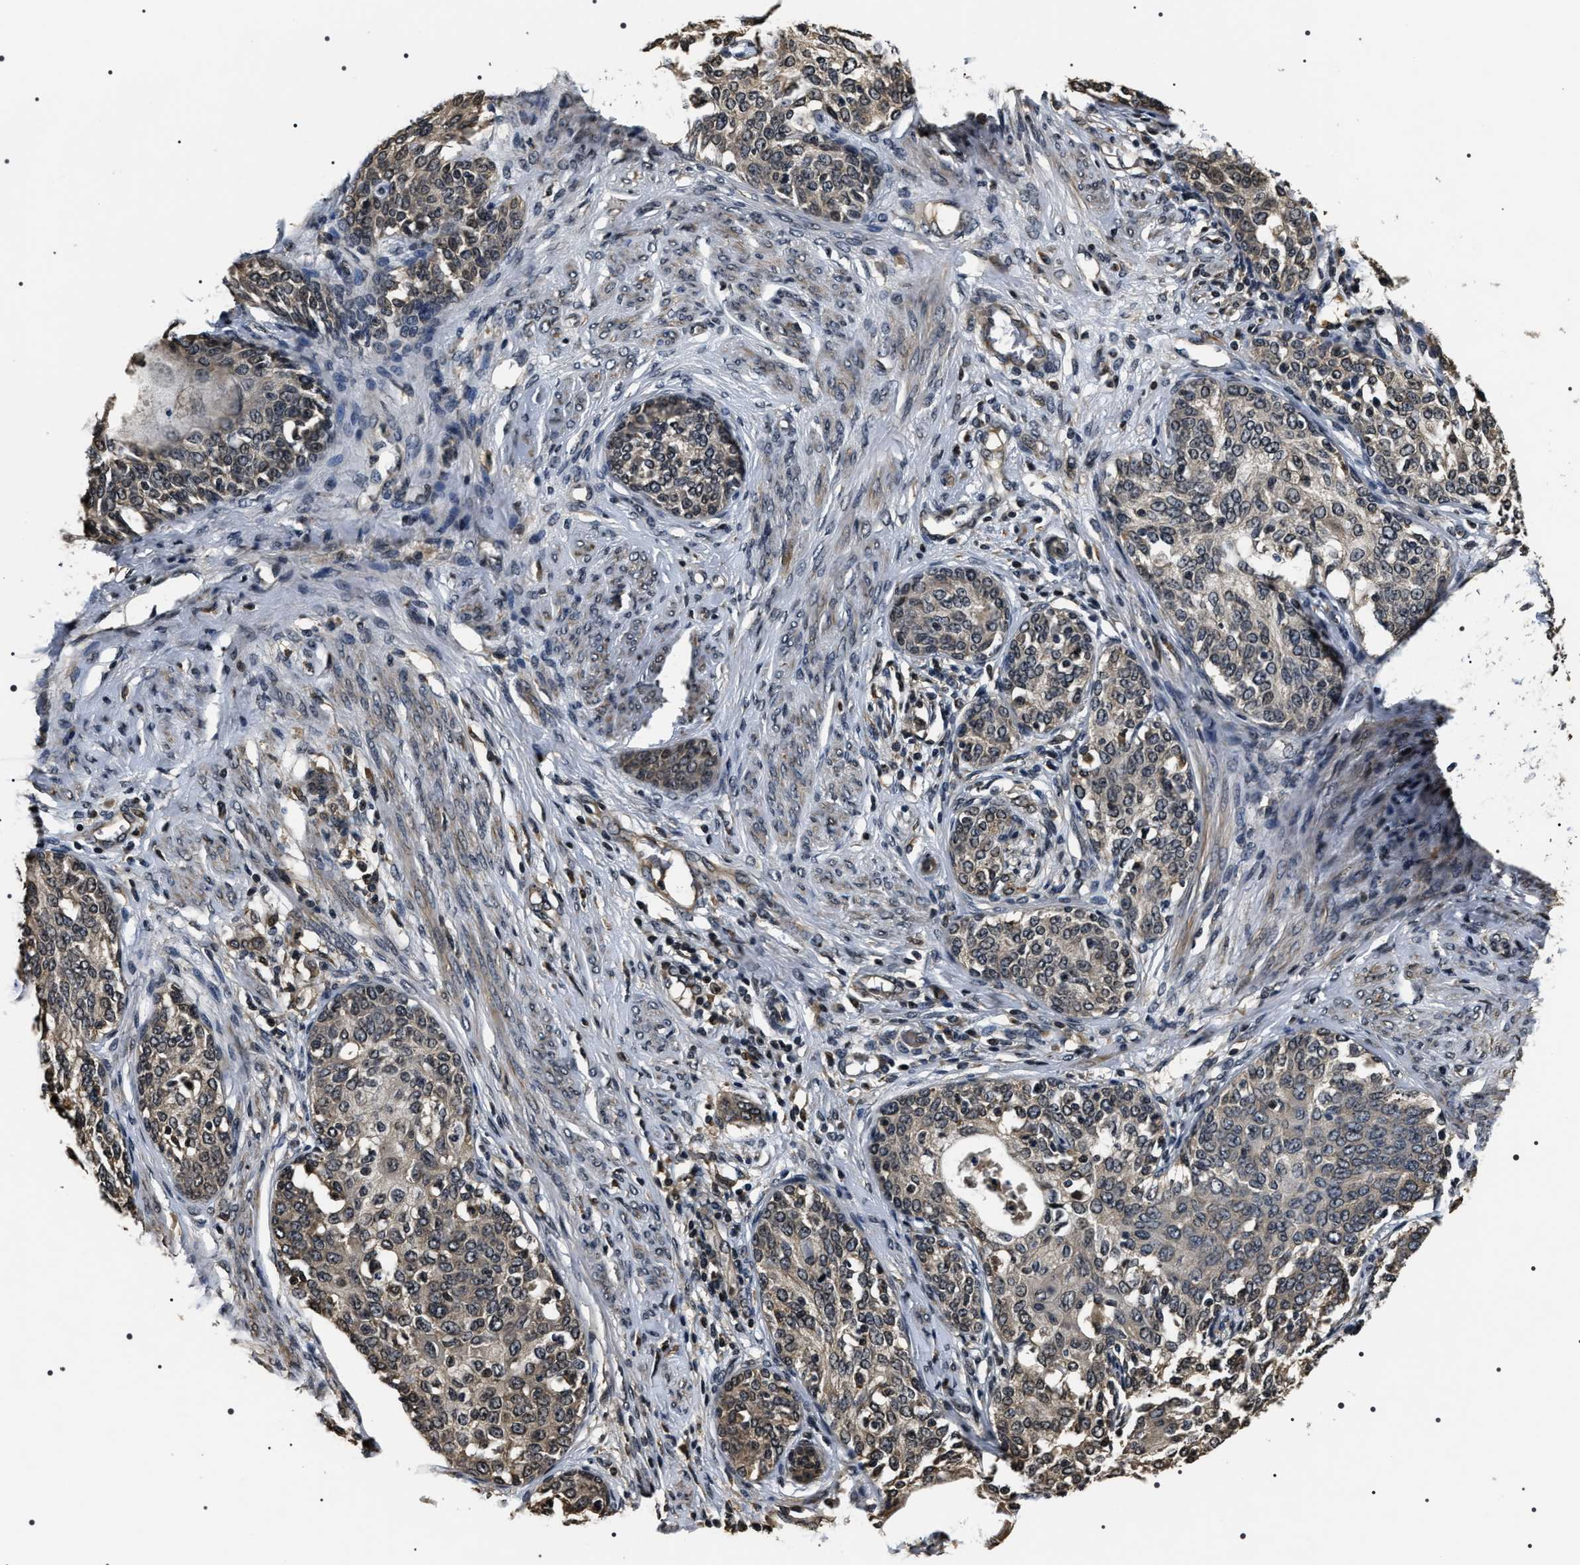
{"staining": {"intensity": "weak", "quantity": ">75%", "location": "cytoplasmic/membranous"}, "tissue": "cervical cancer", "cell_type": "Tumor cells", "image_type": "cancer", "snomed": [{"axis": "morphology", "description": "Squamous cell carcinoma, NOS"}, {"axis": "morphology", "description": "Adenocarcinoma, NOS"}, {"axis": "topography", "description": "Cervix"}], "caption": "Protein staining of cervical cancer (adenocarcinoma) tissue demonstrates weak cytoplasmic/membranous staining in approximately >75% of tumor cells.", "gene": "ARHGAP22", "patient": {"sex": "female", "age": 52}}